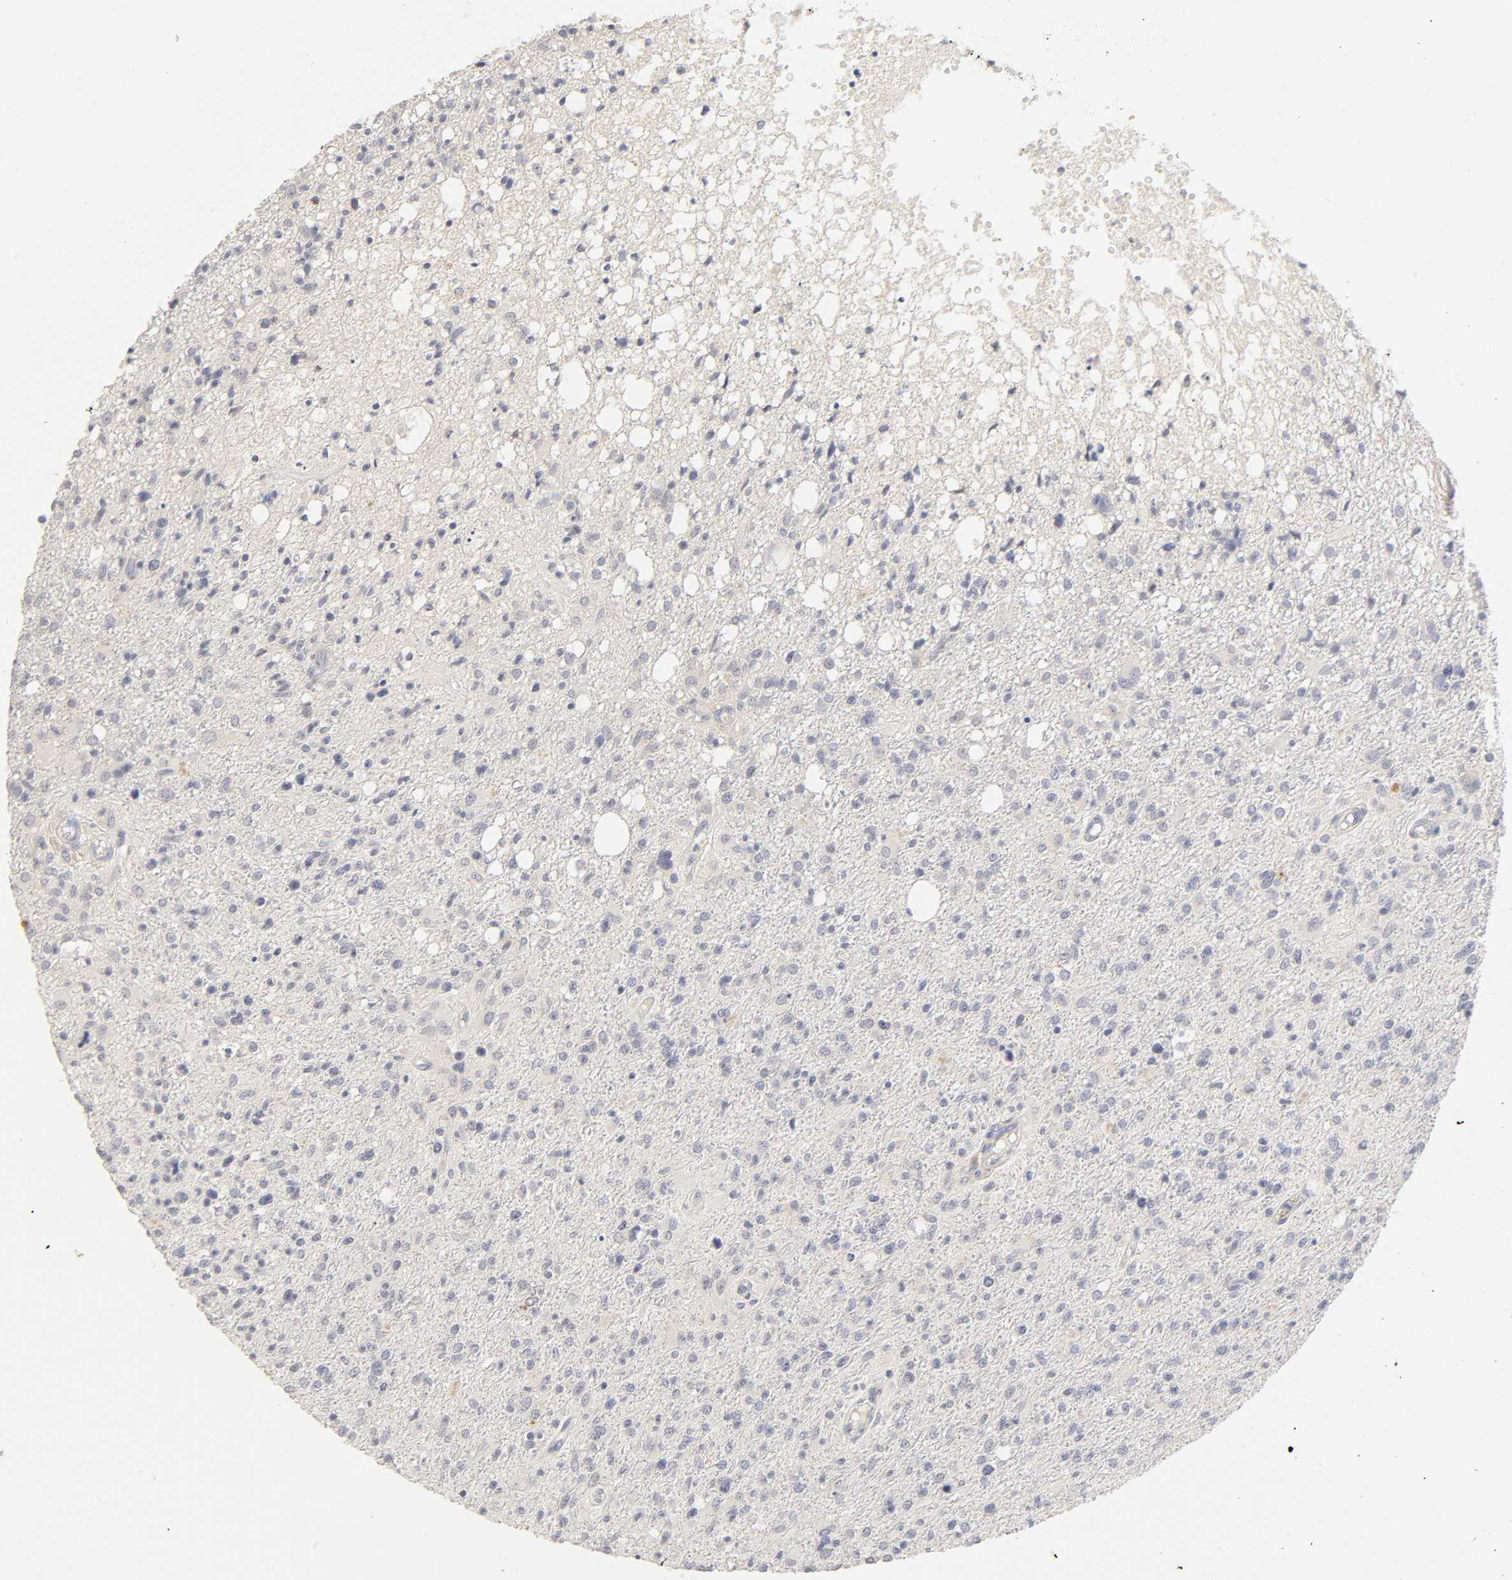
{"staining": {"intensity": "negative", "quantity": "none", "location": "none"}, "tissue": "glioma", "cell_type": "Tumor cells", "image_type": "cancer", "snomed": [{"axis": "morphology", "description": "Glioma, malignant, High grade"}, {"axis": "topography", "description": "Cerebral cortex"}], "caption": "There is no significant positivity in tumor cells of high-grade glioma (malignant). The staining is performed using DAB brown chromogen with nuclei counter-stained in using hematoxylin.", "gene": "CYP4B1", "patient": {"sex": "male", "age": 76}}